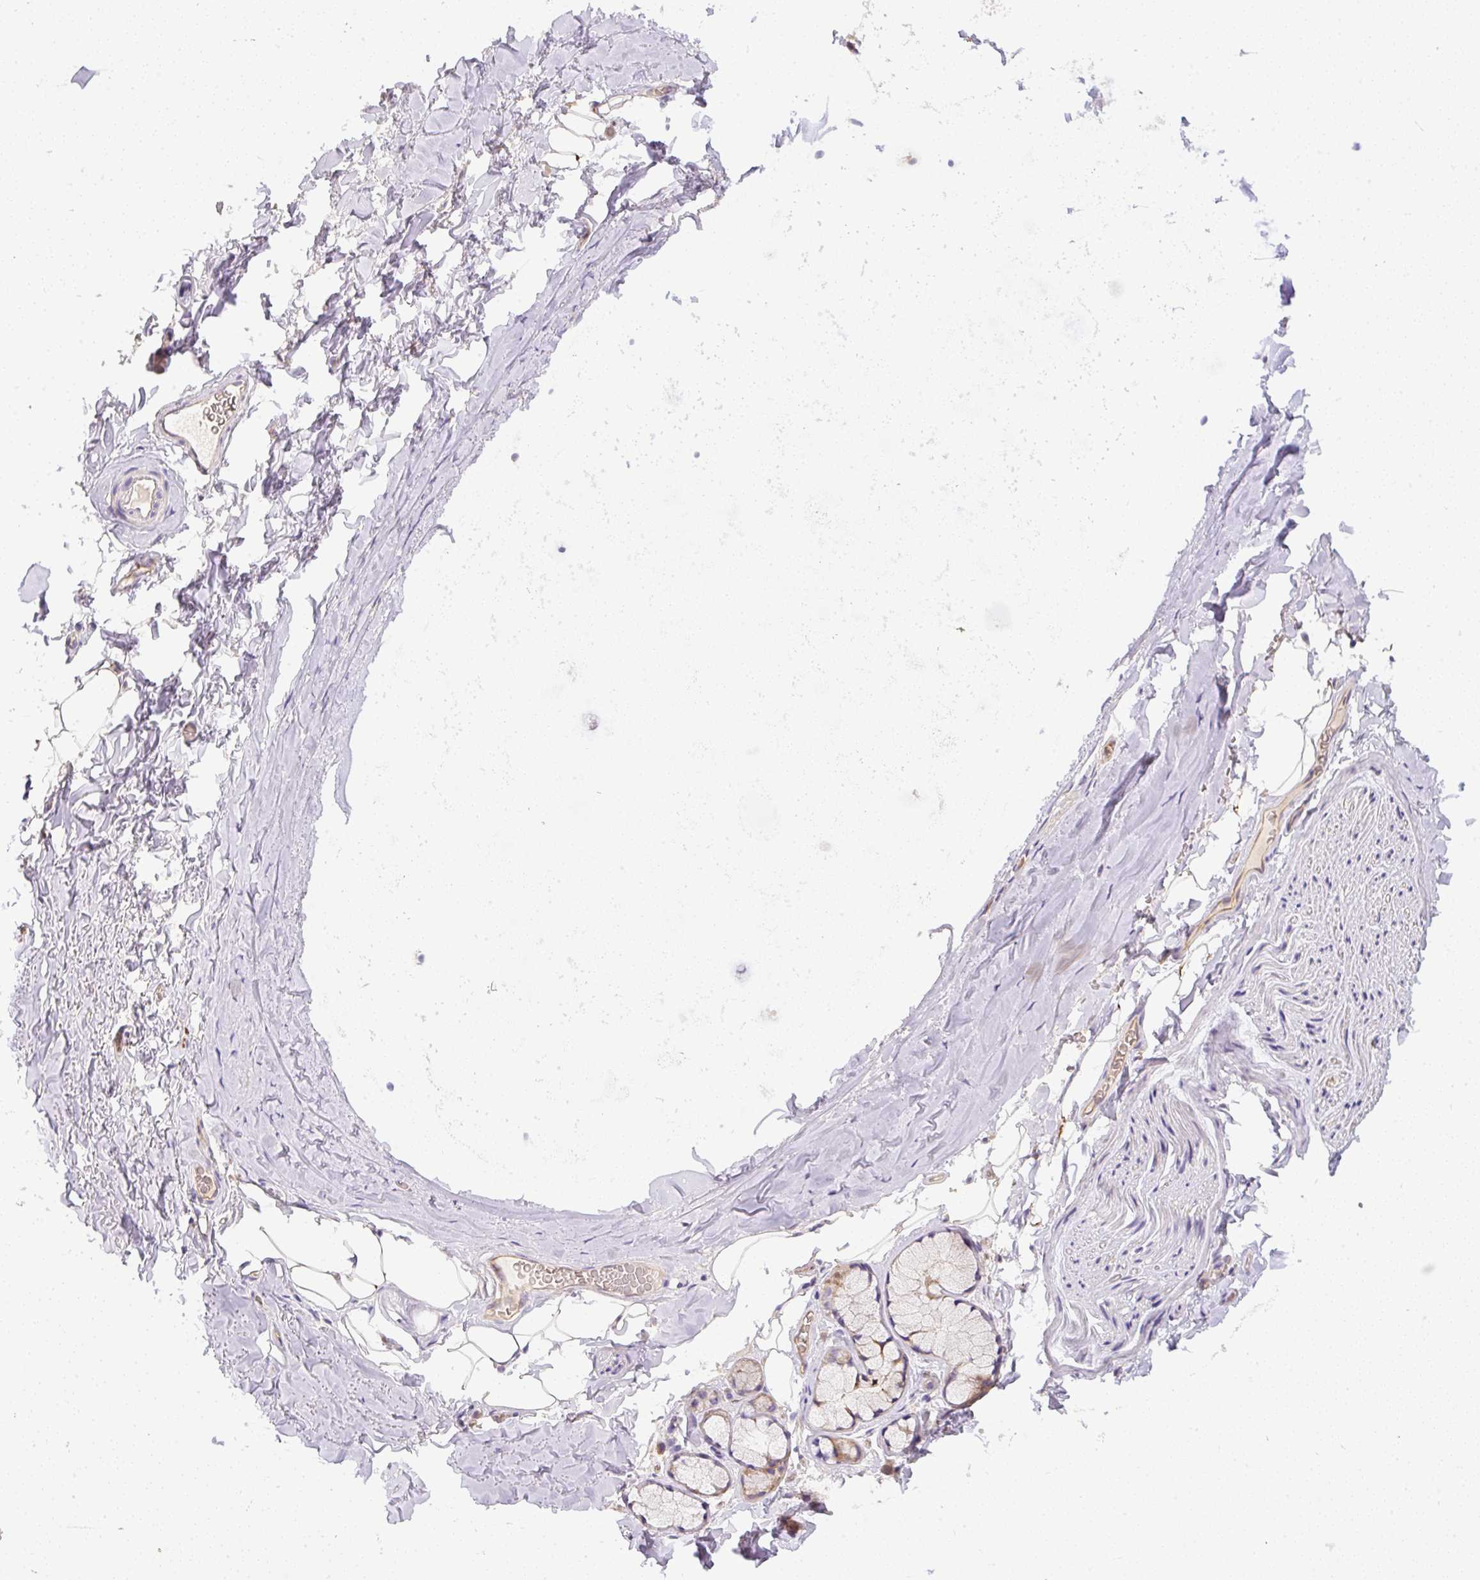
{"staining": {"intensity": "negative", "quantity": "none", "location": "none"}, "tissue": "adipose tissue", "cell_type": "Adipocytes", "image_type": "normal", "snomed": [{"axis": "morphology", "description": "Normal tissue, NOS"}, {"axis": "topography", "description": "Cartilage tissue"}, {"axis": "topography", "description": "Bronchus"}, {"axis": "topography", "description": "Peripheral nerve tissue"}], "caption": "This image is of normal adipose tissue stained with immunohistochemistry to label a protein in brown with the nuclei are counter-stained blue. There is no staining in adipocytes. The staining was performed using DAB (3,3'-diaminobenzidine) to visualize the protein expression in brown, while the nuclei were stained in blue with hematoxylin (Magnification: 20x).", "gene": "DAPK1", "patient": {"sex": "male", "age": 67}}